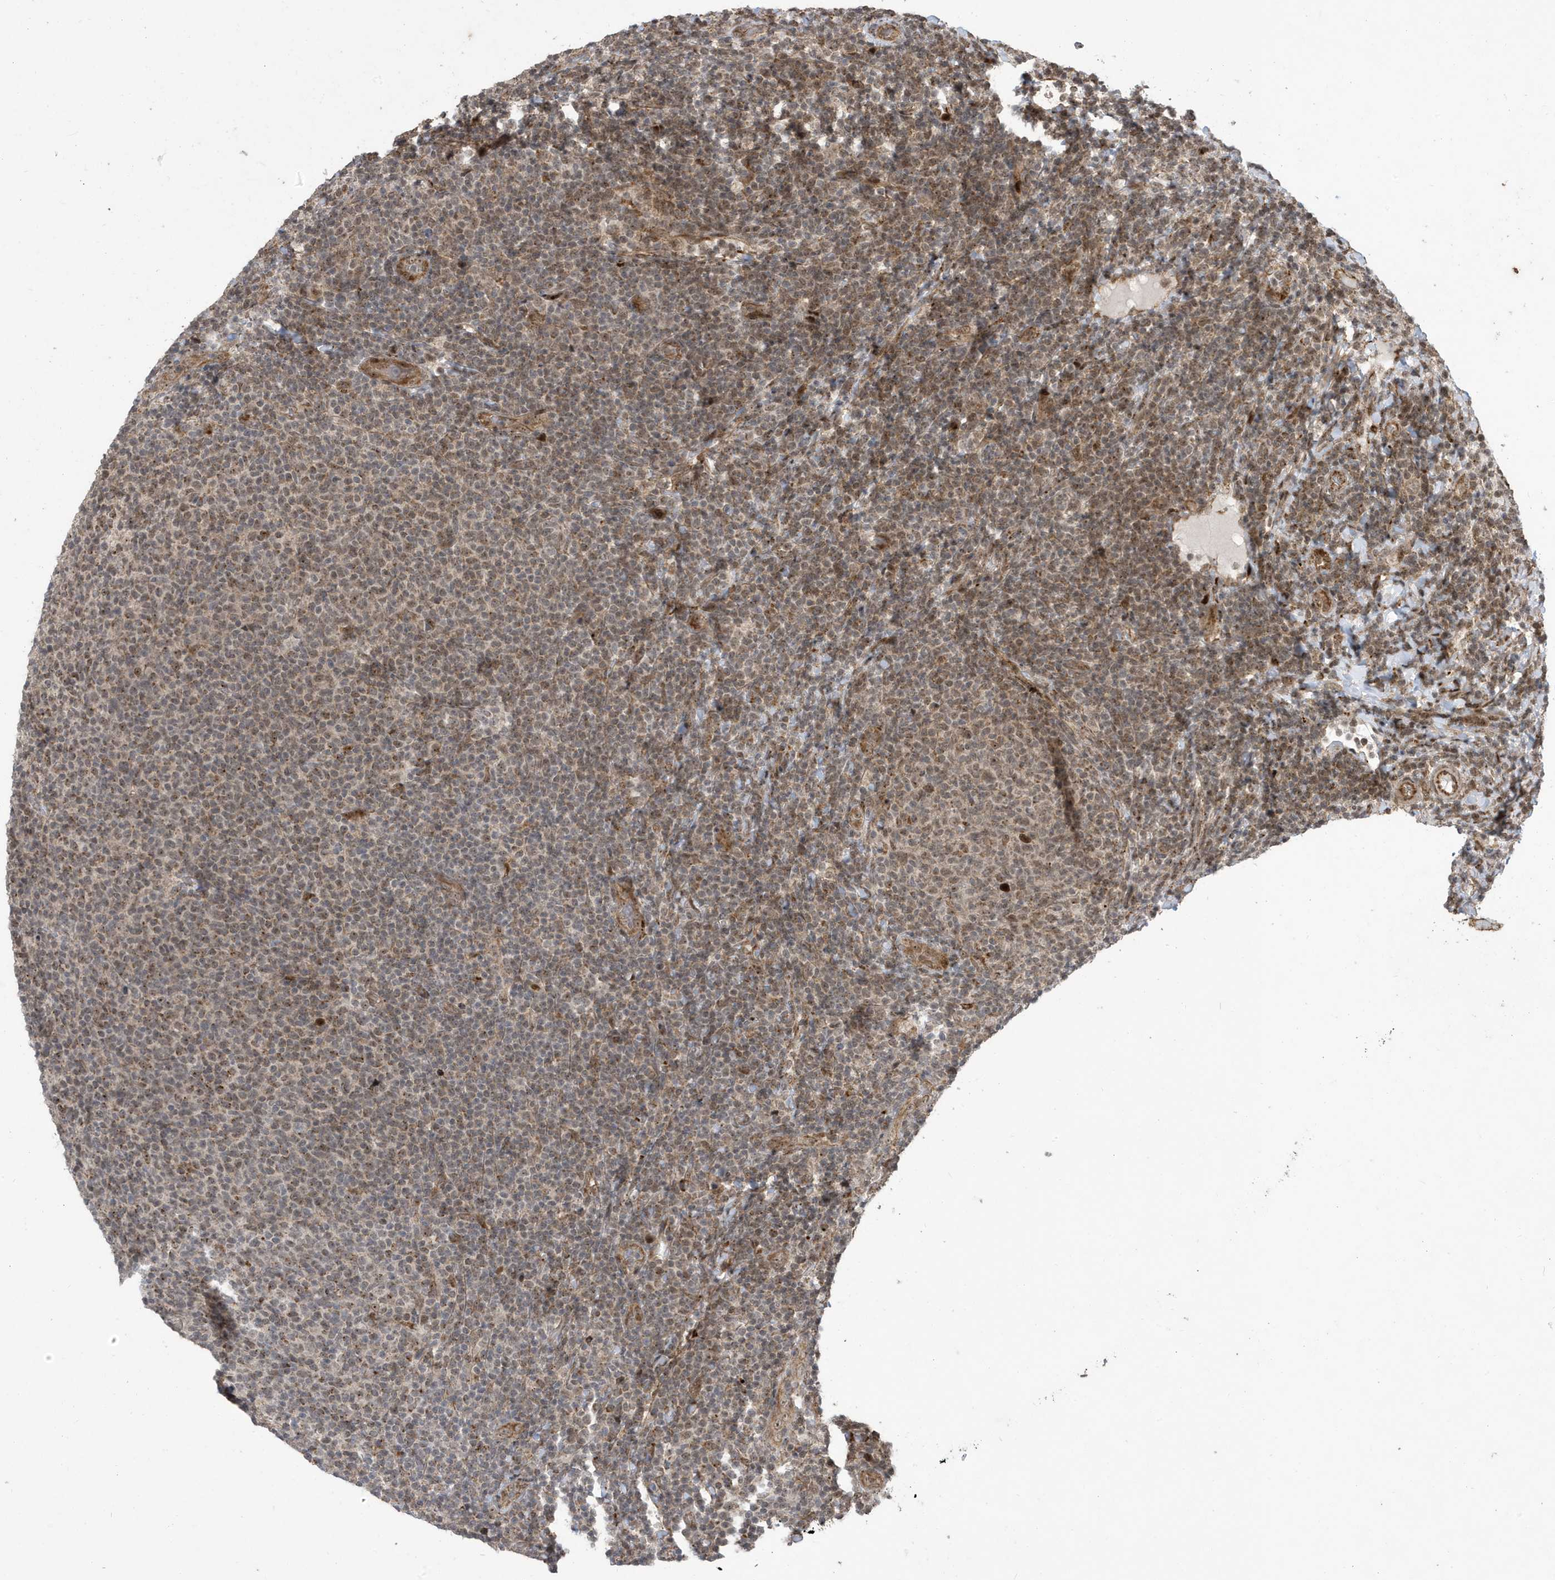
{"staining": {"intensity": "weak", "quantity": "25%-75%", "location": "cytoplasmic/membranous,nuclear"}, "tissue": "lymphoma", "cell_type": "Tumor cells", "image_type": "cancer", "snomed": [{"axis": "morphology", "description": "Malignant lymphoma, non-Hodgkin's type, Low grade"}, {"axis": "topography", "description": "Lymph node"}], "caption": "A brown stain shows weak cytoplasmic/membranous and nuclear staining of a protein in low-grade malignant lymphoma, non-Hodgkin's type tumor cells. Using DAB (3,3'-diaminobenzidine) (brown) and hematoxylin (blue) stains, captured at high magnification using brightfield microscopy.", "gene": "FAM9B", "patient": {"sex": "male", "age": 66}}